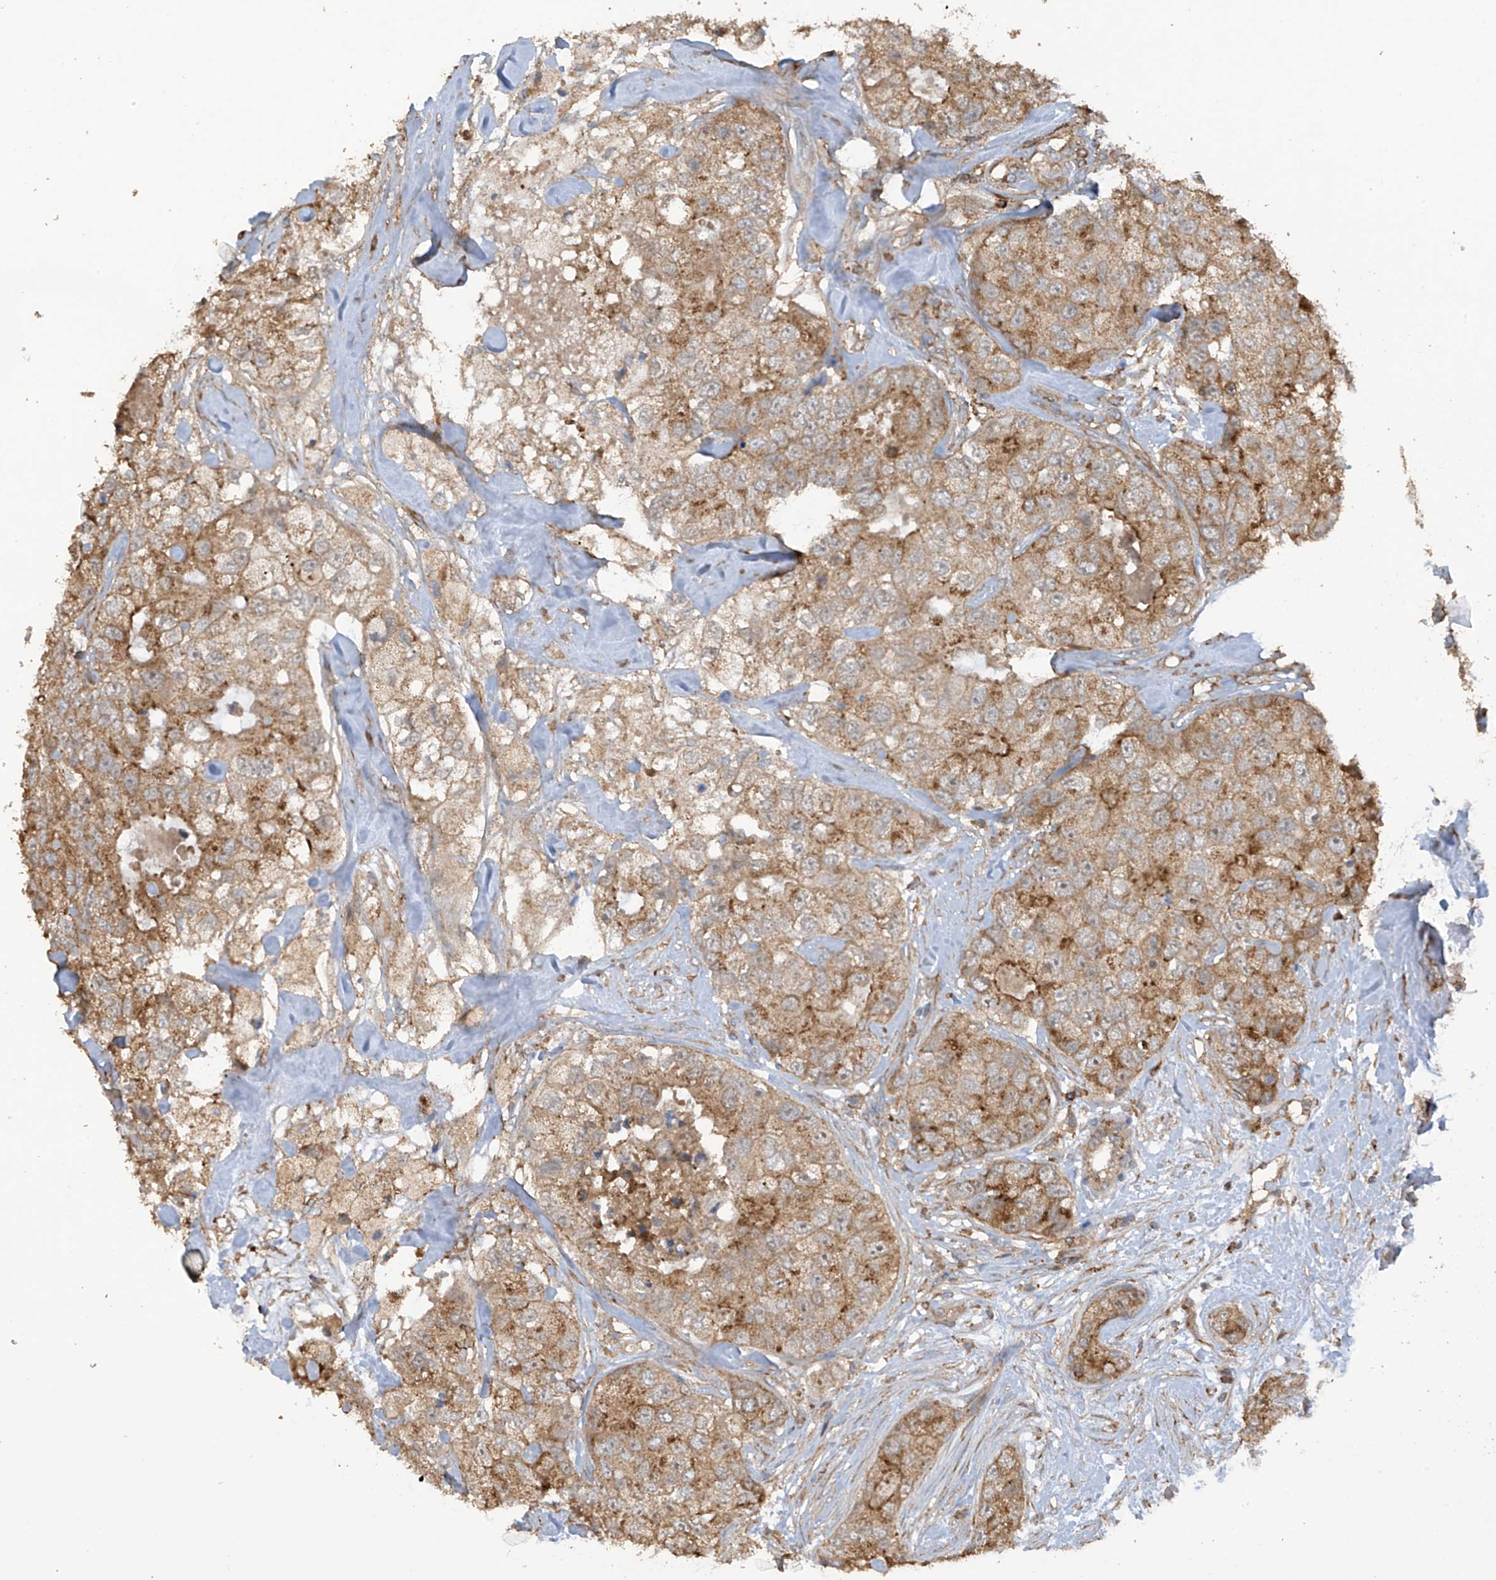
{"staining": {"intensity": "moderate", "quantity": ">75%", "location": "cytoplasmic/membranous"}, "tissue": "breast cancer", "cell_type": "Tumor cells", "image_type": "cancer", "snomed": [{"axis": "morphology", "description": "Duct carcinoma"}, {"axis": "topography", "description": "Breast"}], "caption": "Approximately >75% of tumor cells in human invasive ductal carcinoma (breast) demonstrate moderate cytoplasmic/membranous protein expression as visualized by brown immunohistochemical staining.", "gene": "COX10", "patient": {"sex": "female", "age": 62}}